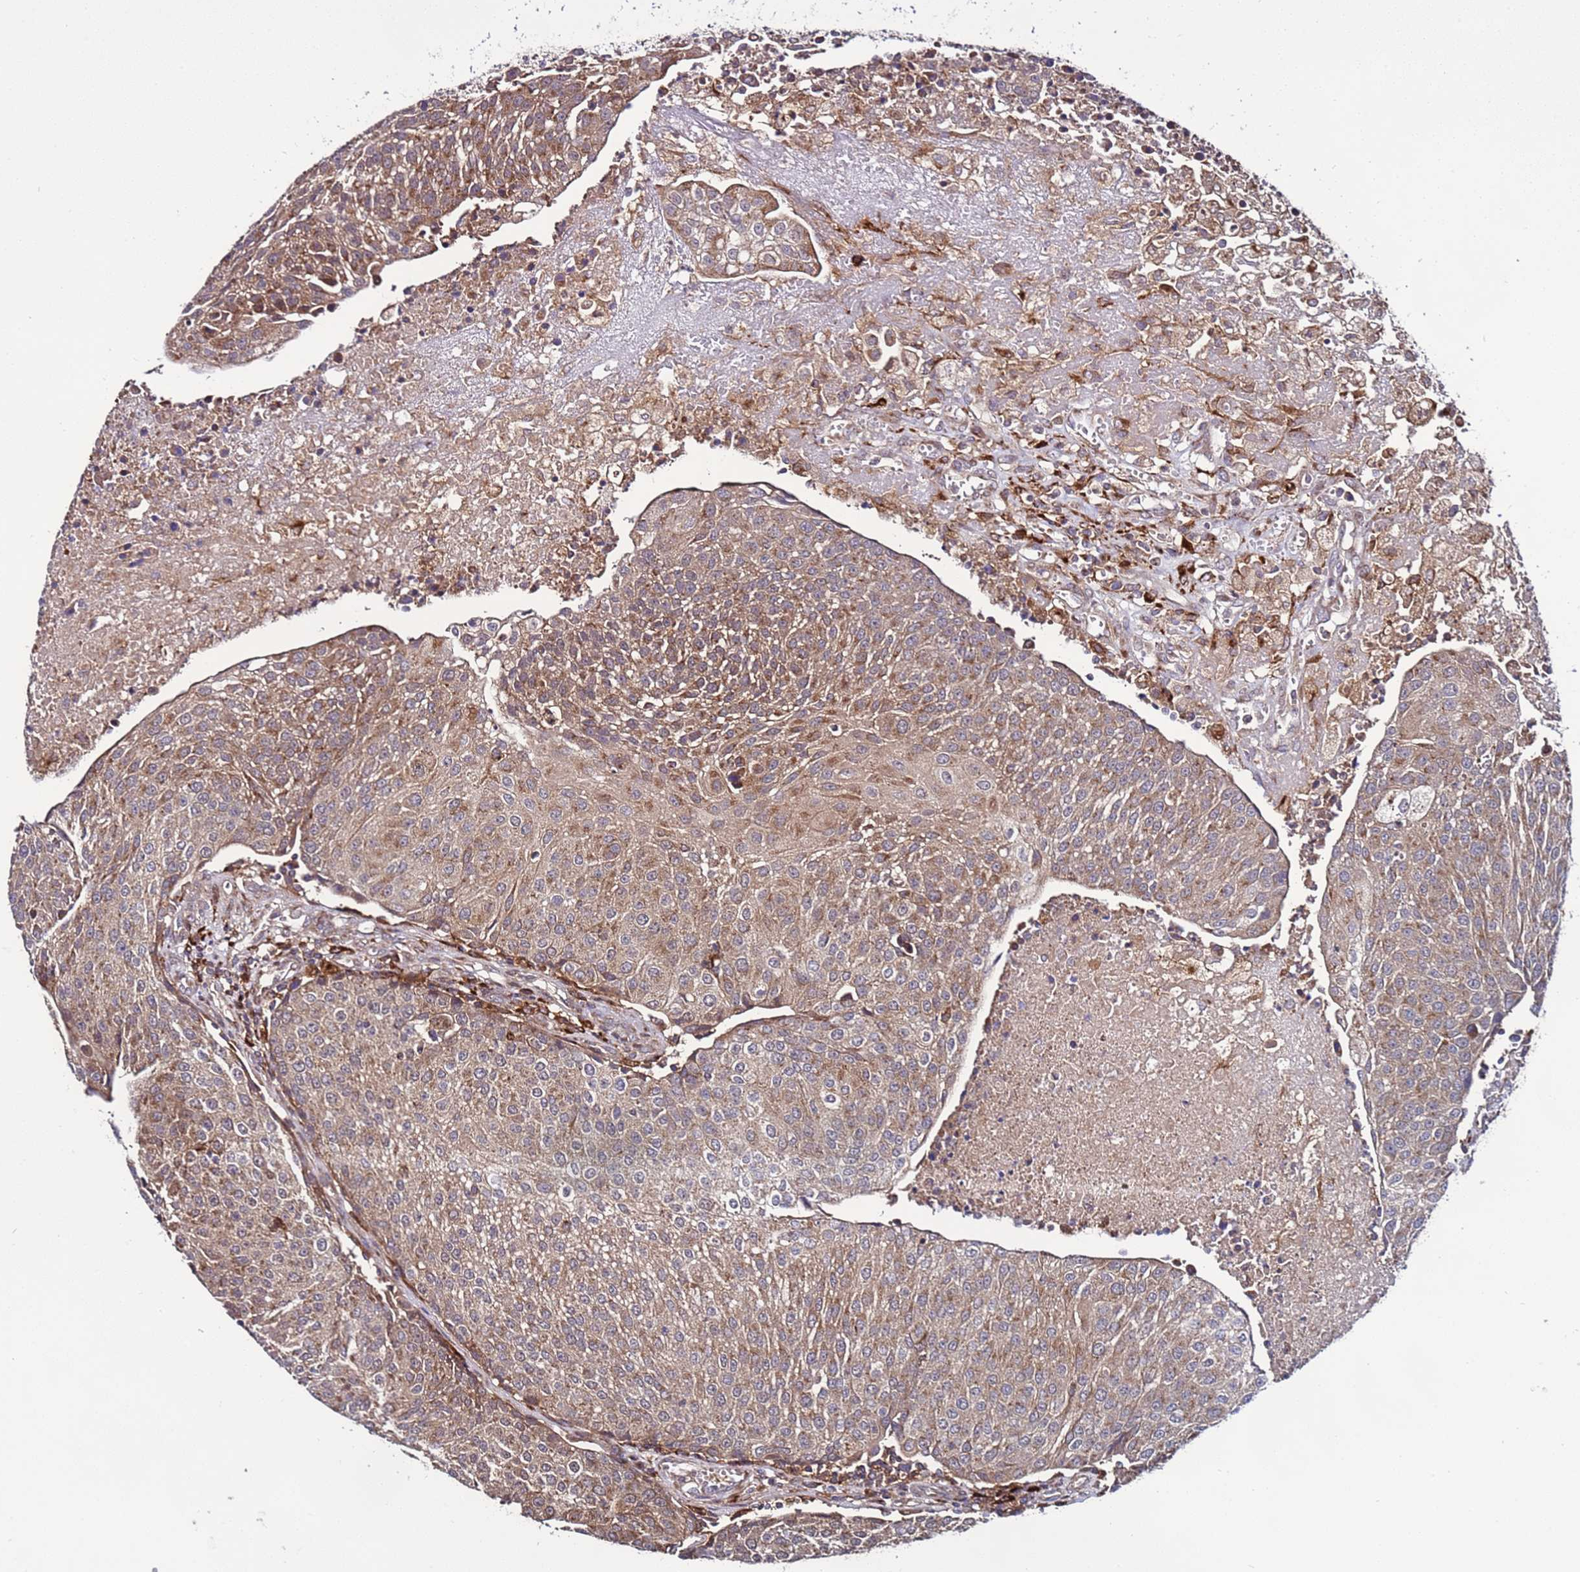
{"staining": {"intensity": "moderate", "quantity": ">75%", "location": "cytoplasmic/membranous"}, "tissue": "urothelial cancer", "cell_type": "Tumor cells", "image_type": "cancer", "snomed": [{"axis": "morphology", "description": "Urothelial carcinoma, High grade"}, {"axis": "topography", "description": "Urinary bladder"}], "caption": "The immunohistochemical stain highlights moderate cytoplasmic/membranous positivity in tumor cells of high-grade urothelial carcinoma tissue.", "gene": "TMEM176B", "patient": {"sex": "female", "age": 85}}